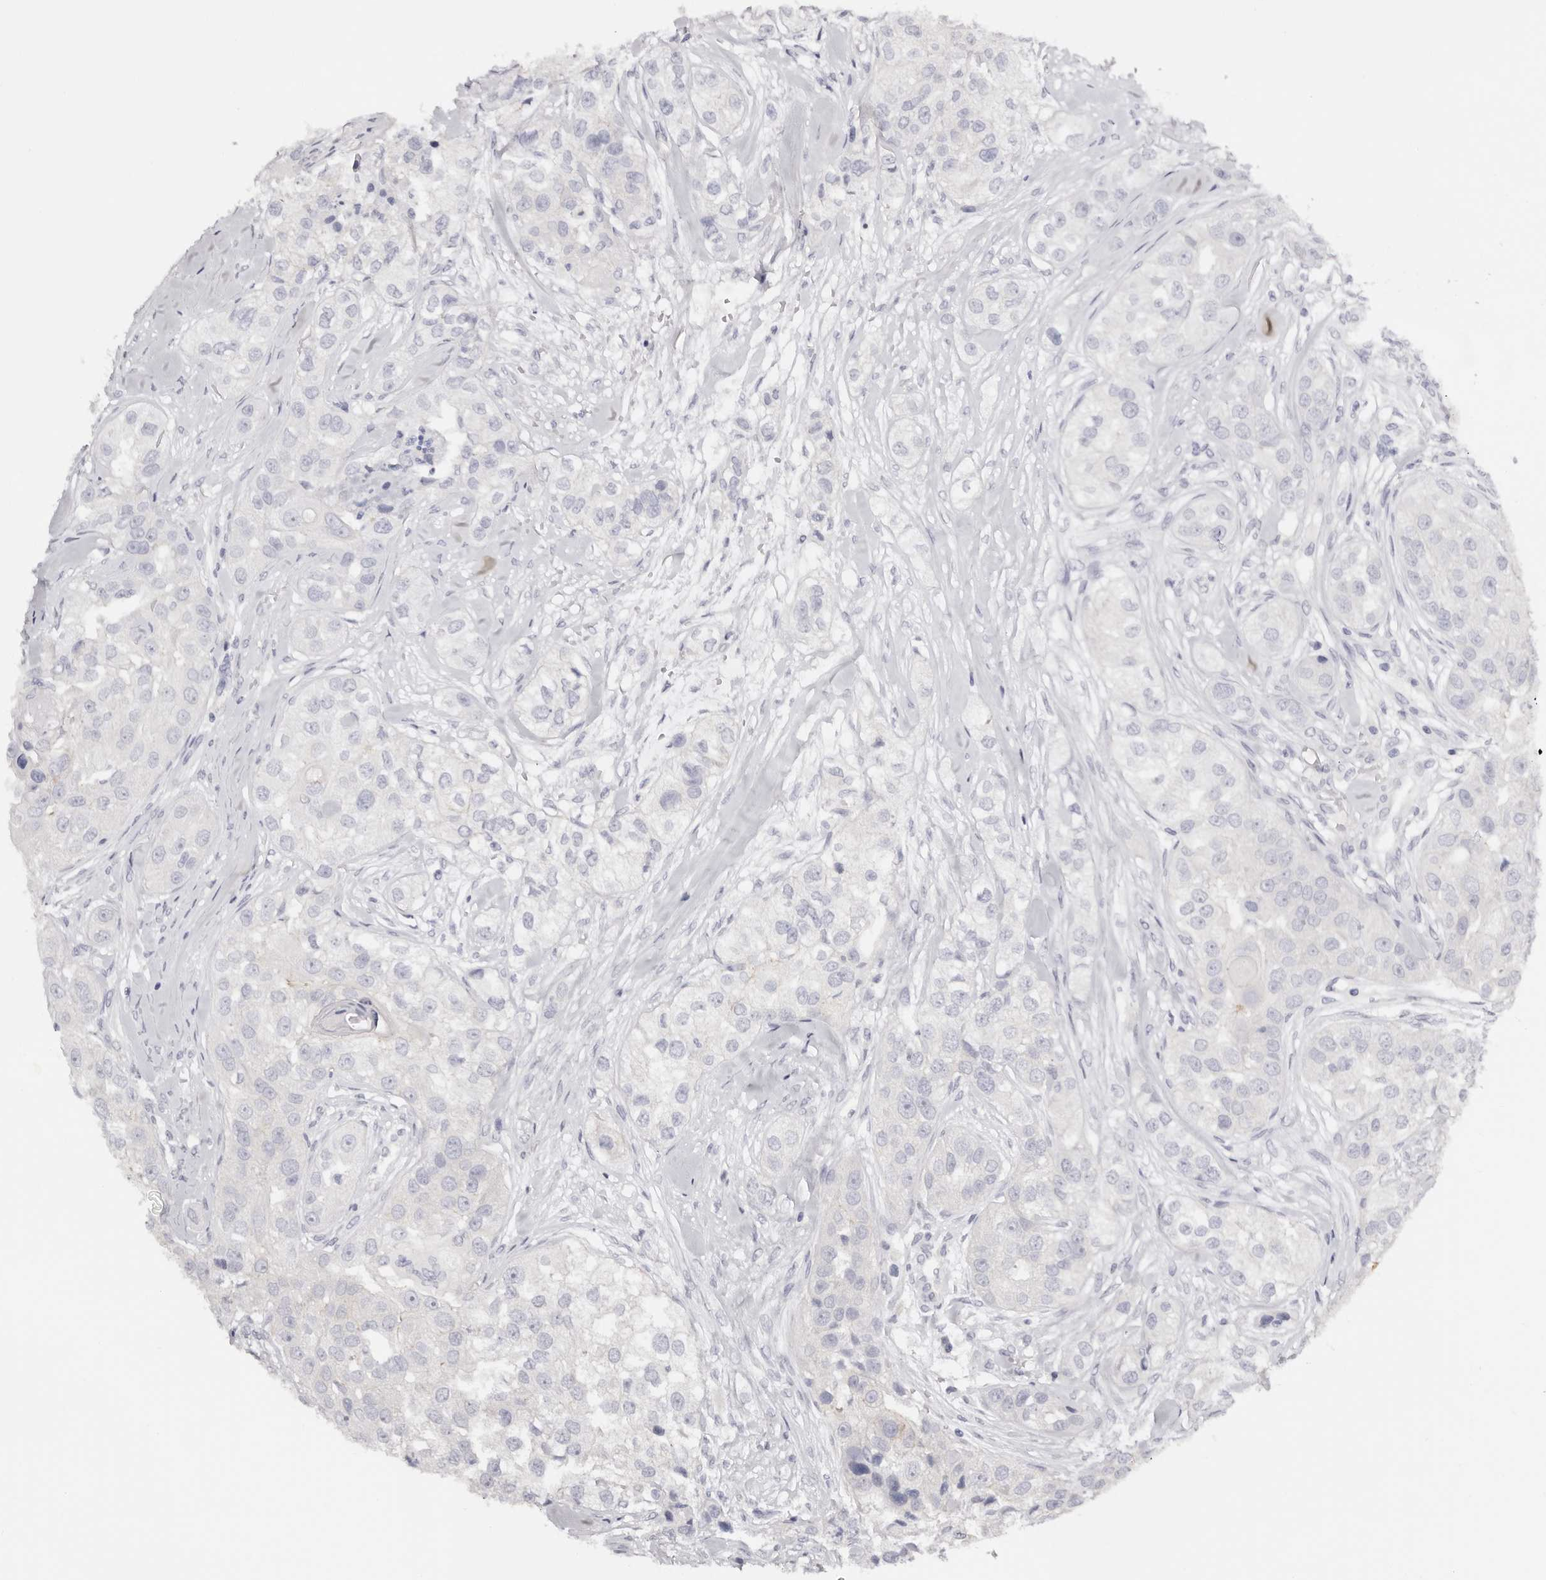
{"staining": {"intensity": "negative", "quantity": "none", "location": "none"}, "tissue": "head and neck cancer", "cell_type": "Tumor cells", "image_type": "cancer", "snomed": [{"axis": "morphology", "description": "Normal tissue, NOS"}, {"axis": "morphology", "description": "Squamous cell carcinoma, NOS"}, {"axis": "topography", "description": "Skeletal muscle"}, {"axis": "topography", "description": "Head-Neck"}], "caption": "Squamous cell carcinoma (head and neck) stained for a protein using IHC shows no expression tumor cells.", "gene": "ROM1", "patient": {"sex": "male", "age": 51}}